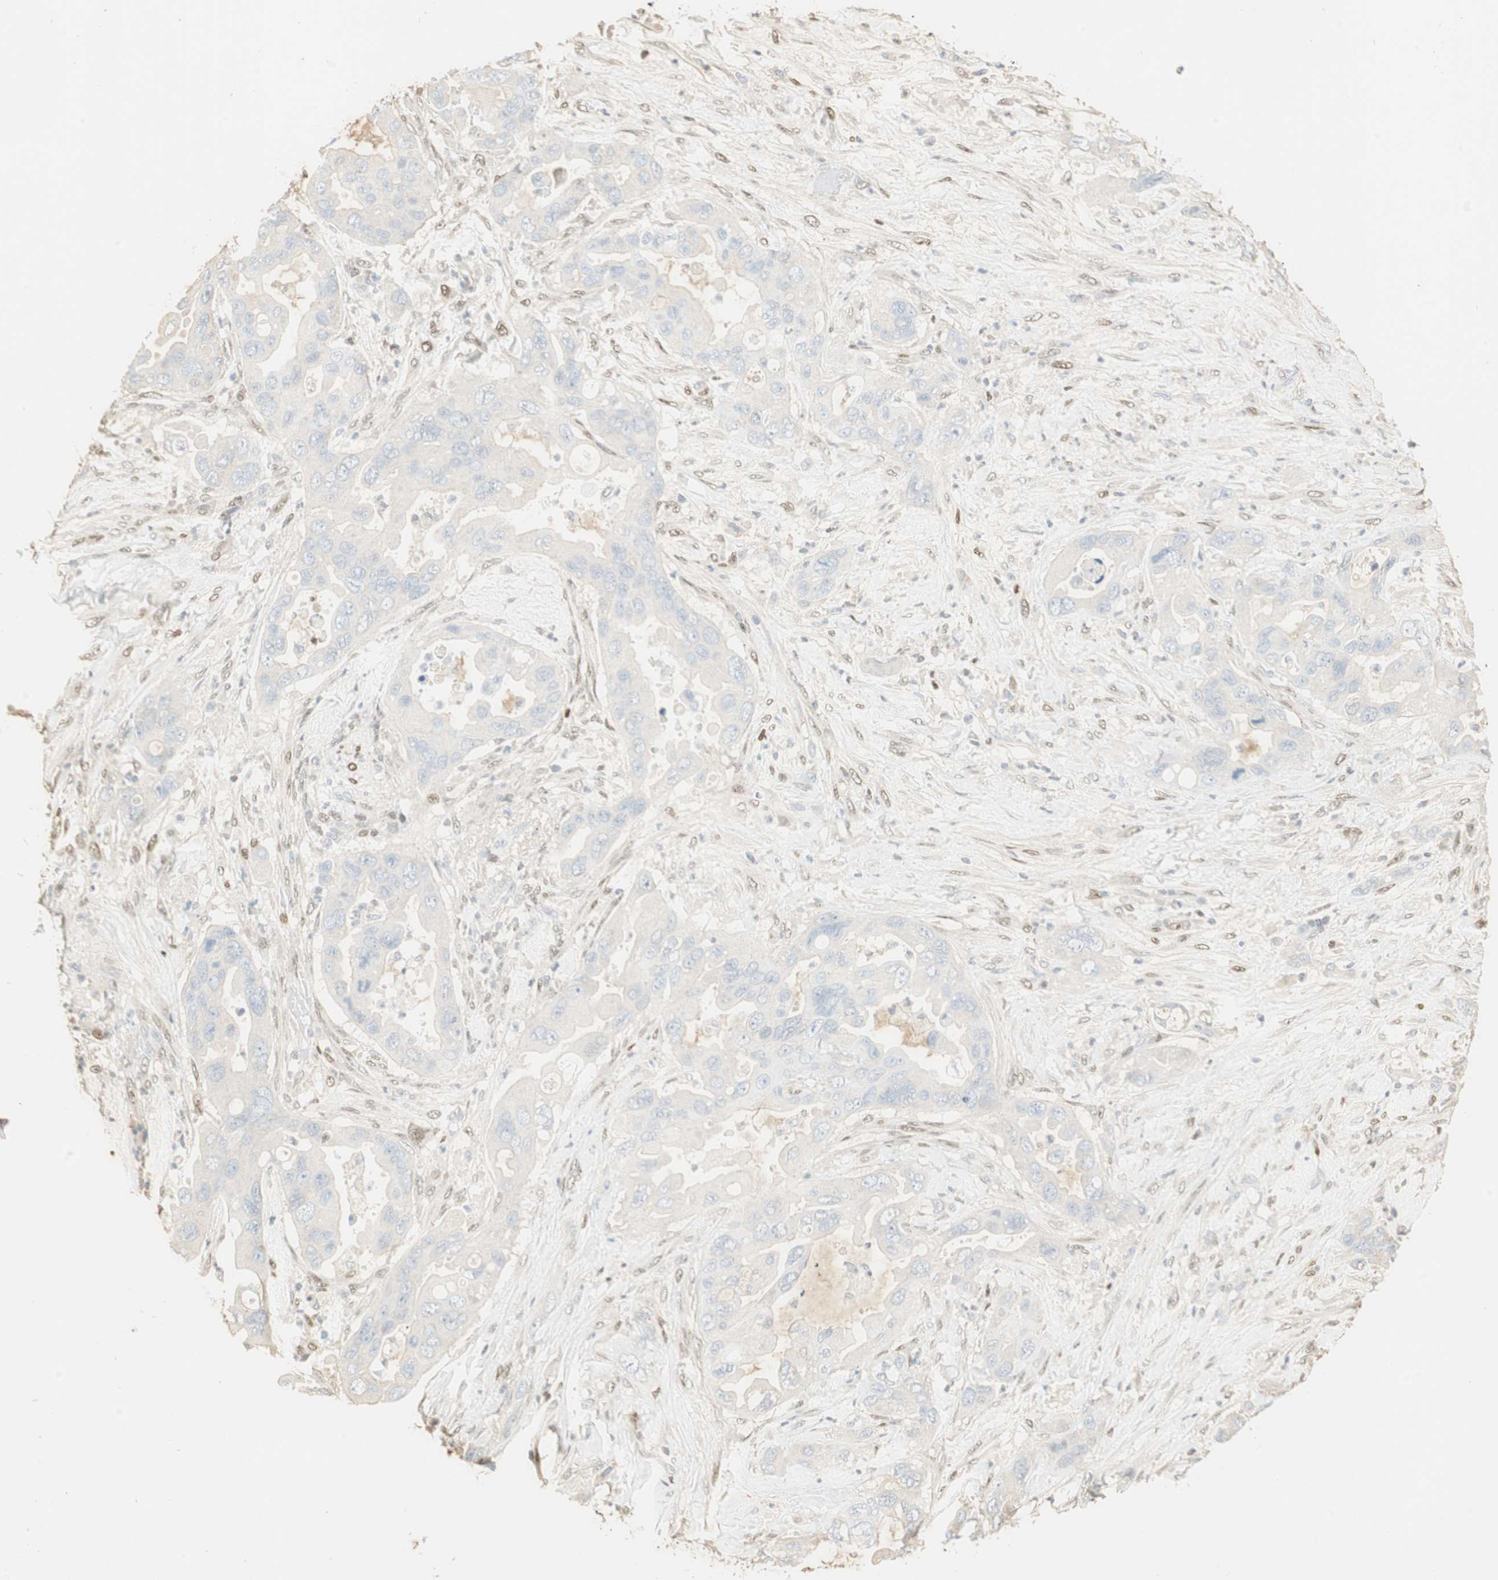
{"staining": {"intensity": "negative", "quantity": "none", "location": "none"}, "tissue": "pancreatic cancer", "cell_type": "Tumor cells", "image_type": "cancer", "snomed": [{"axis": "morphology", "description": "Adenocarcinoma, NOS"}, {"axis": "topography", "description": "Pancreas"}], "caption": "Human adenocarcinoma (pancreatic) stained for a protein using immunohistochemistry (IHC) exhibits no positivity in tumor cells.", "gene": "RUNX2", "patient": {"sex": "female", "age": 71}}